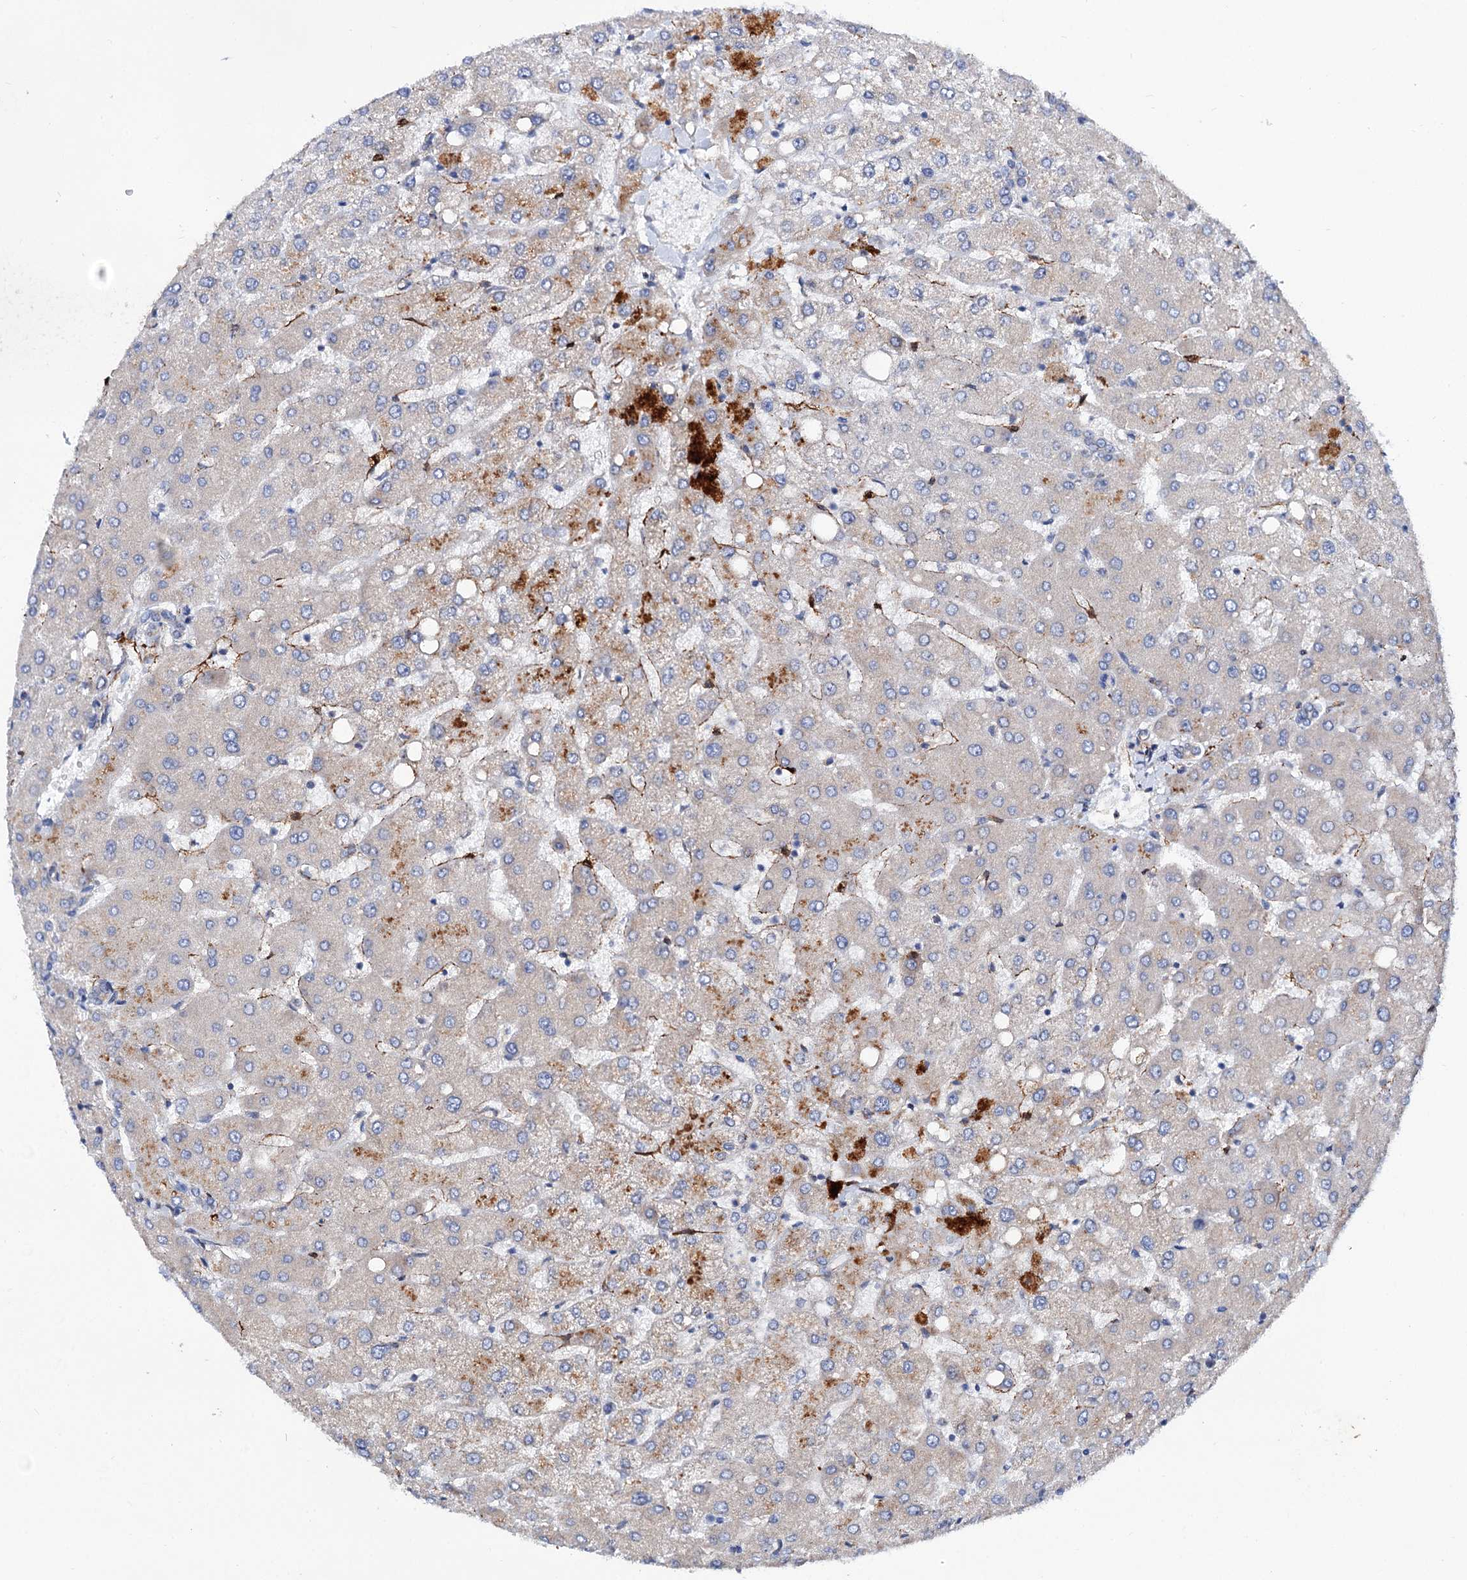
{"staining": {"intensity": "negative", "quantity": "none", "location": "none"}, "tissue": "liver", "cell_type": "Cholangiocytes", "image_type": "normal", "snomed": [{"axis": "morphology", "description": "Normal tissue, NOS"}, {"axis": "topography", "description": "Liver"}], "caption": "The image exhibits no significant expression in cholangiocytes of liver.", "gene": "TRIM55", "patient": {"sex": "female", "age": 54}}